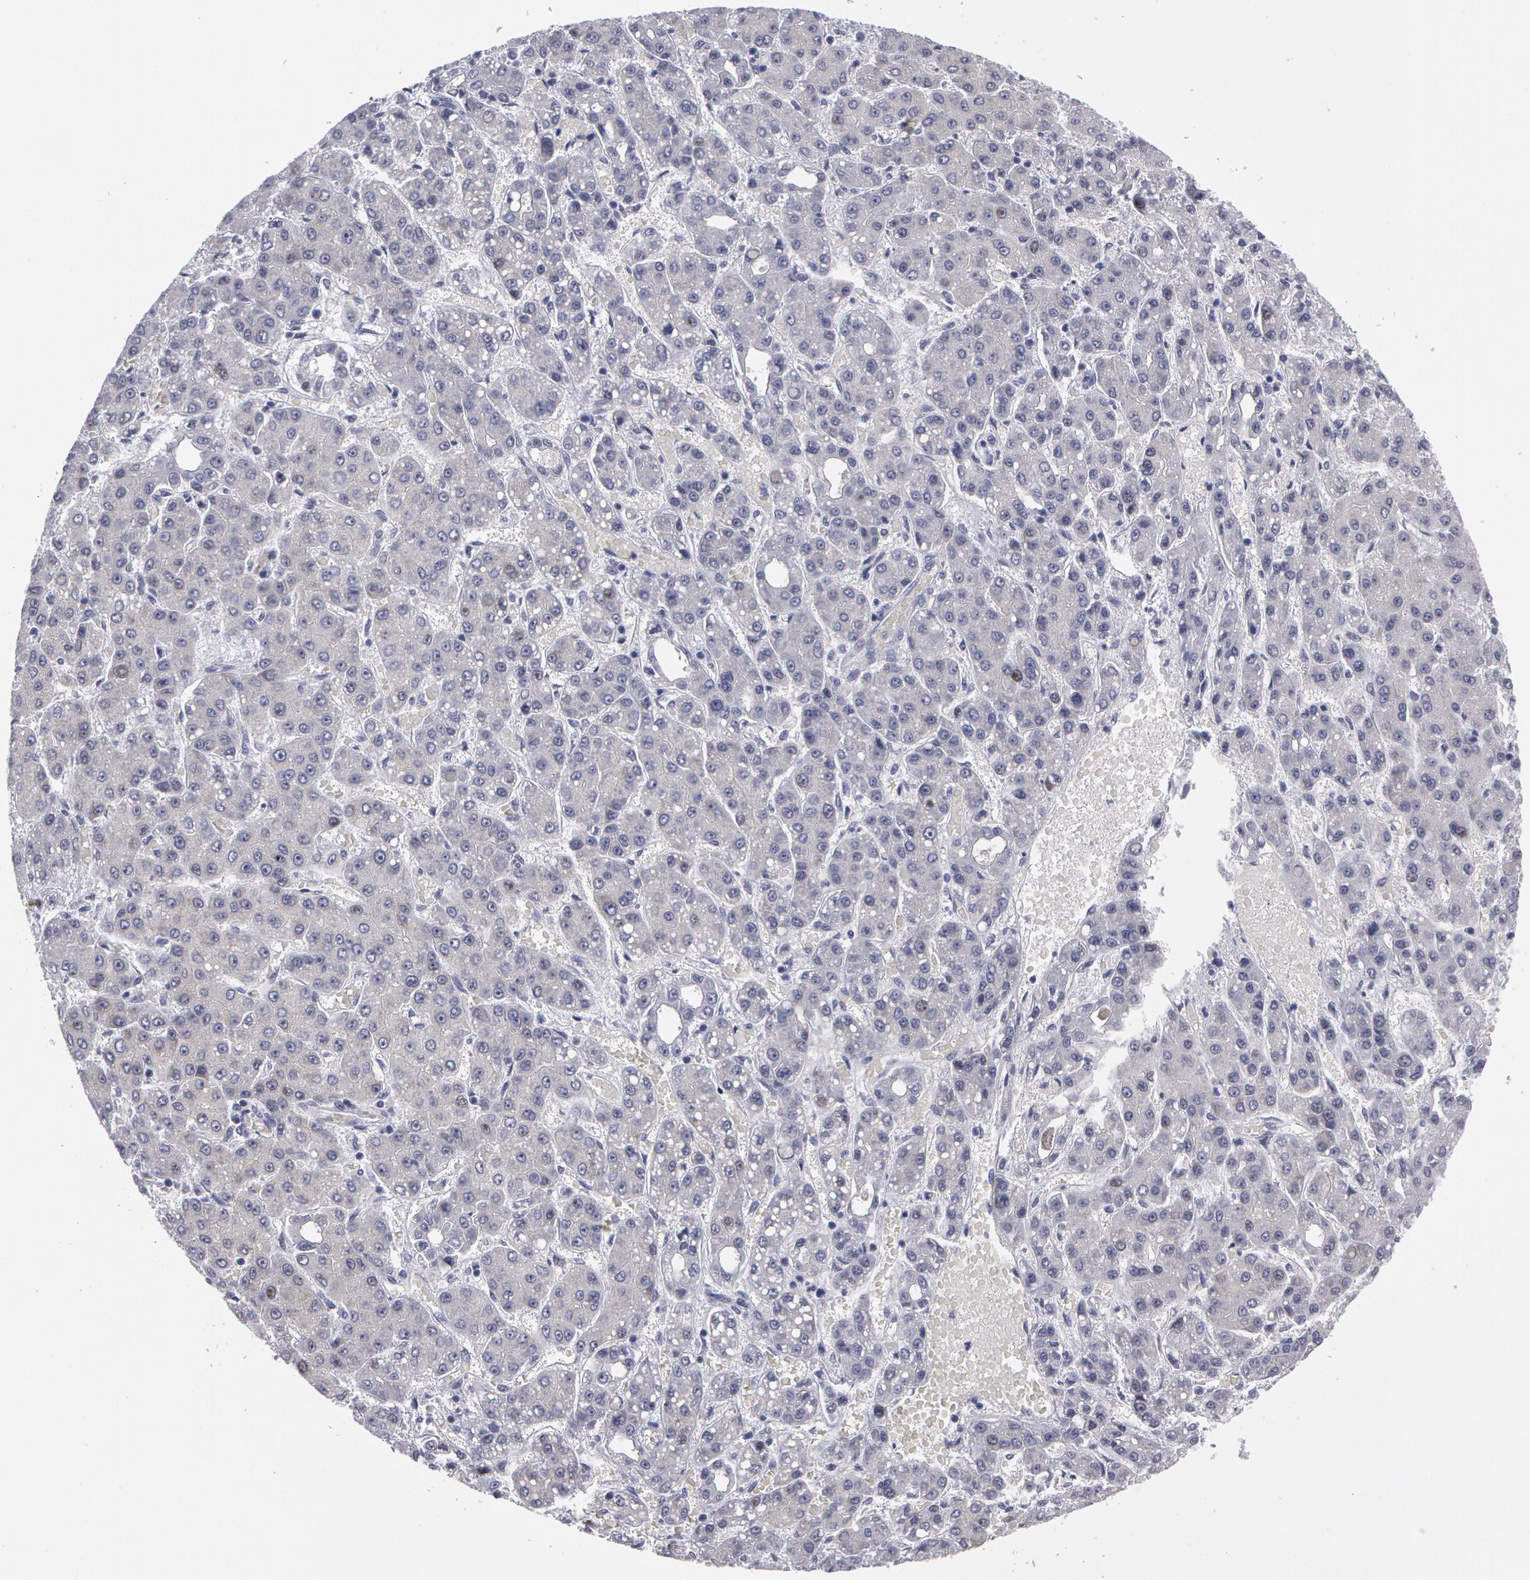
{"staining": {"intensity": "weak", "quantity": "<25%", "location": "cytoplasmic/membranous,nuclear"}, "tissue": "liver cancer", "cell_type": "Tumor cells", "image_type": "cancer", "snomed": [{"axis": "morphology", "description": "Carcinoma, Hepatocellular, NOS"}, {"axis": "topography", "description": "Liver"}], "caption": "A high-resolution histopathology image shows immunohistochemistry (IHC) staining of liver cancer (hepatocellular carcinoma), which reveals no significant staining in tumor cells. Nuclei are stained in blue.", "gene": "SMC1B", "patient": {"sex": "male", "age": 69}}